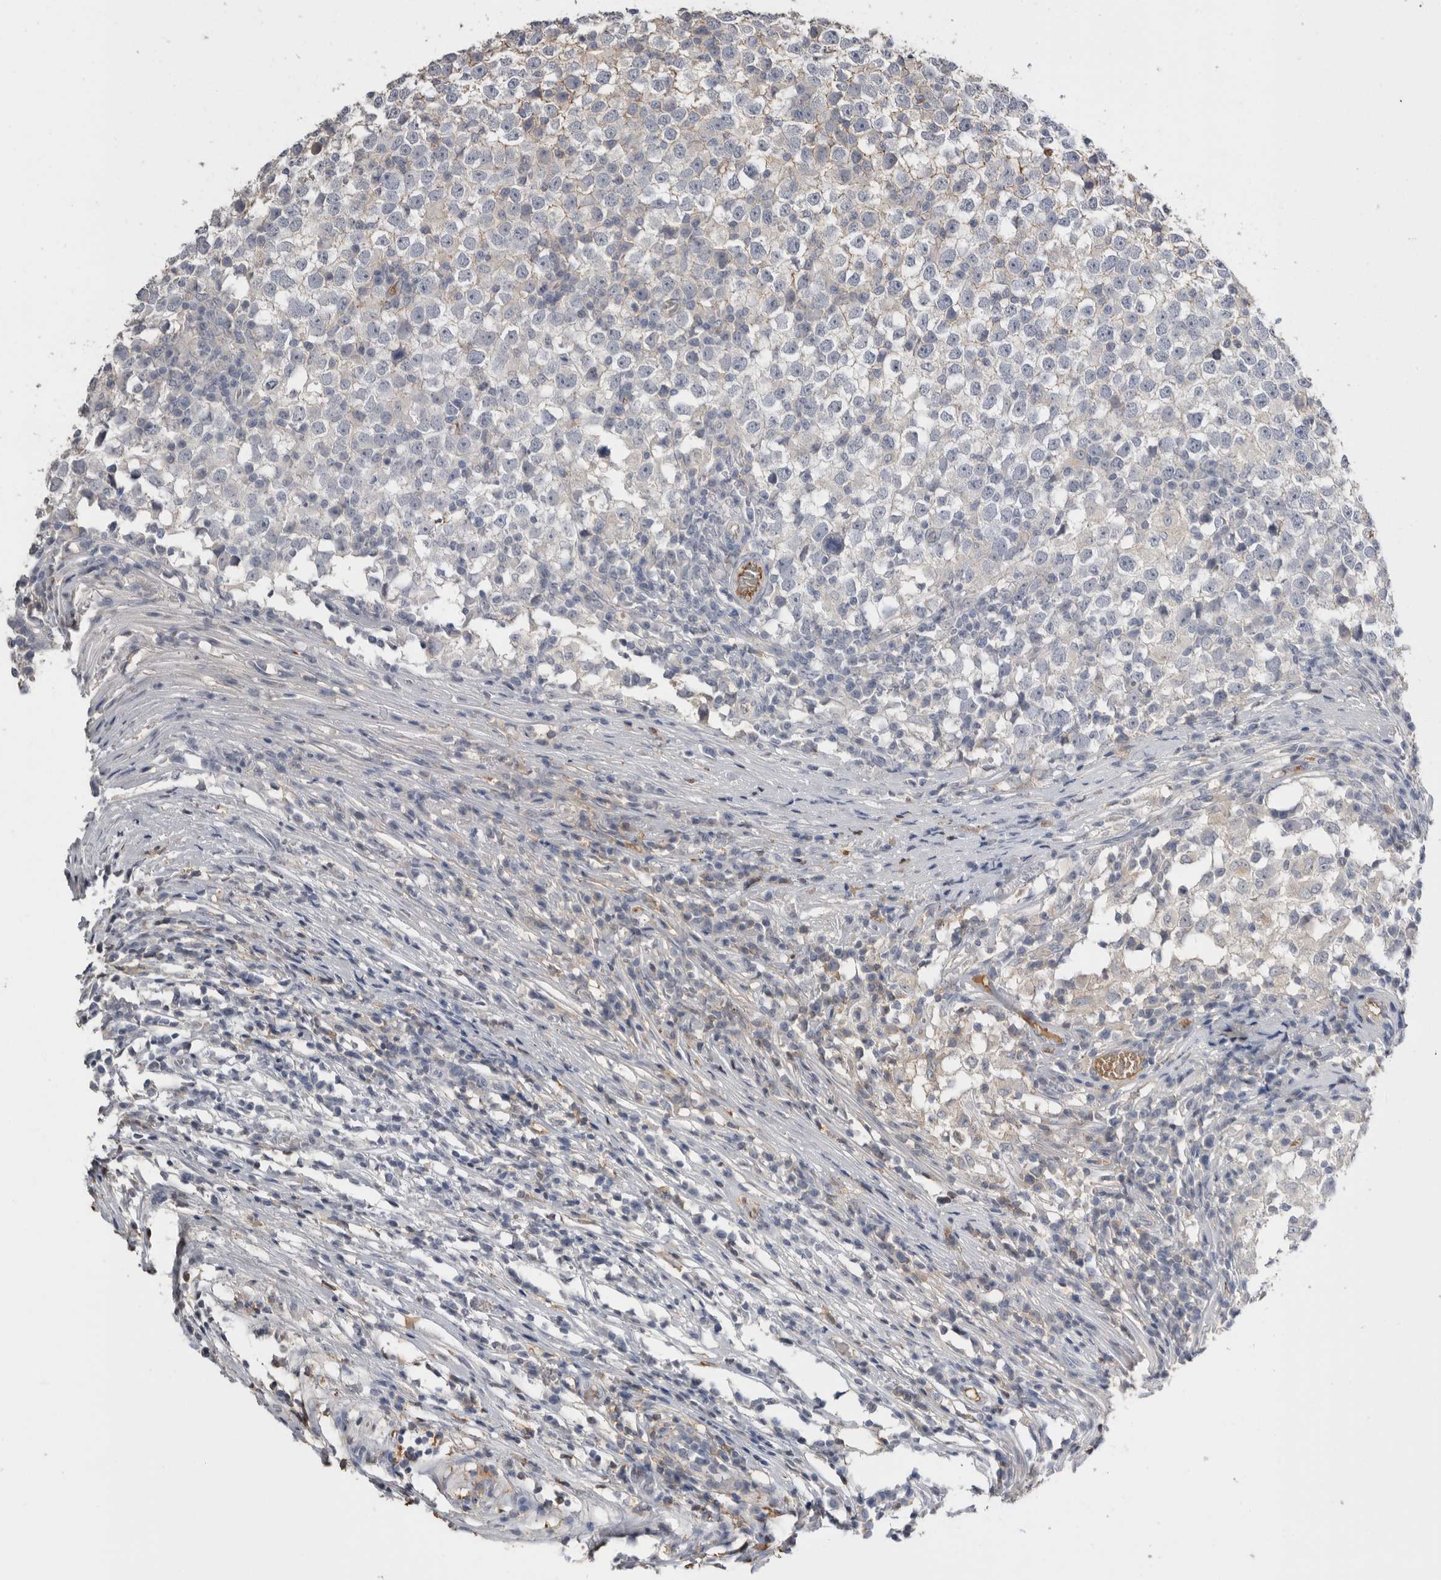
{"staining": {"intensity": "negative", "quantity": "none", "location": "none"}, "tissue": "testis cancer", "cell_type": "Tumor cells", "image_type": "cancer", "snomed": [{"axis": "morphology", "description": "Seminoma, NOS"}, {"axis": "topography", "description": "Testis"}], "caption": "IHC photomicrograph of neoplastic tissue: testis cancer (seminoma) stained with DAB displays no significant protein expression in tumor cells. Brightfield microscopy of immunohistochemistry (IHC) stained with DAB (3,3'-diaminobenzidine) (brown) and hematoxylin (blue), captured at high magnification.", "gene": "APOA2", "patient": {"sex": "male", "age": 65}}